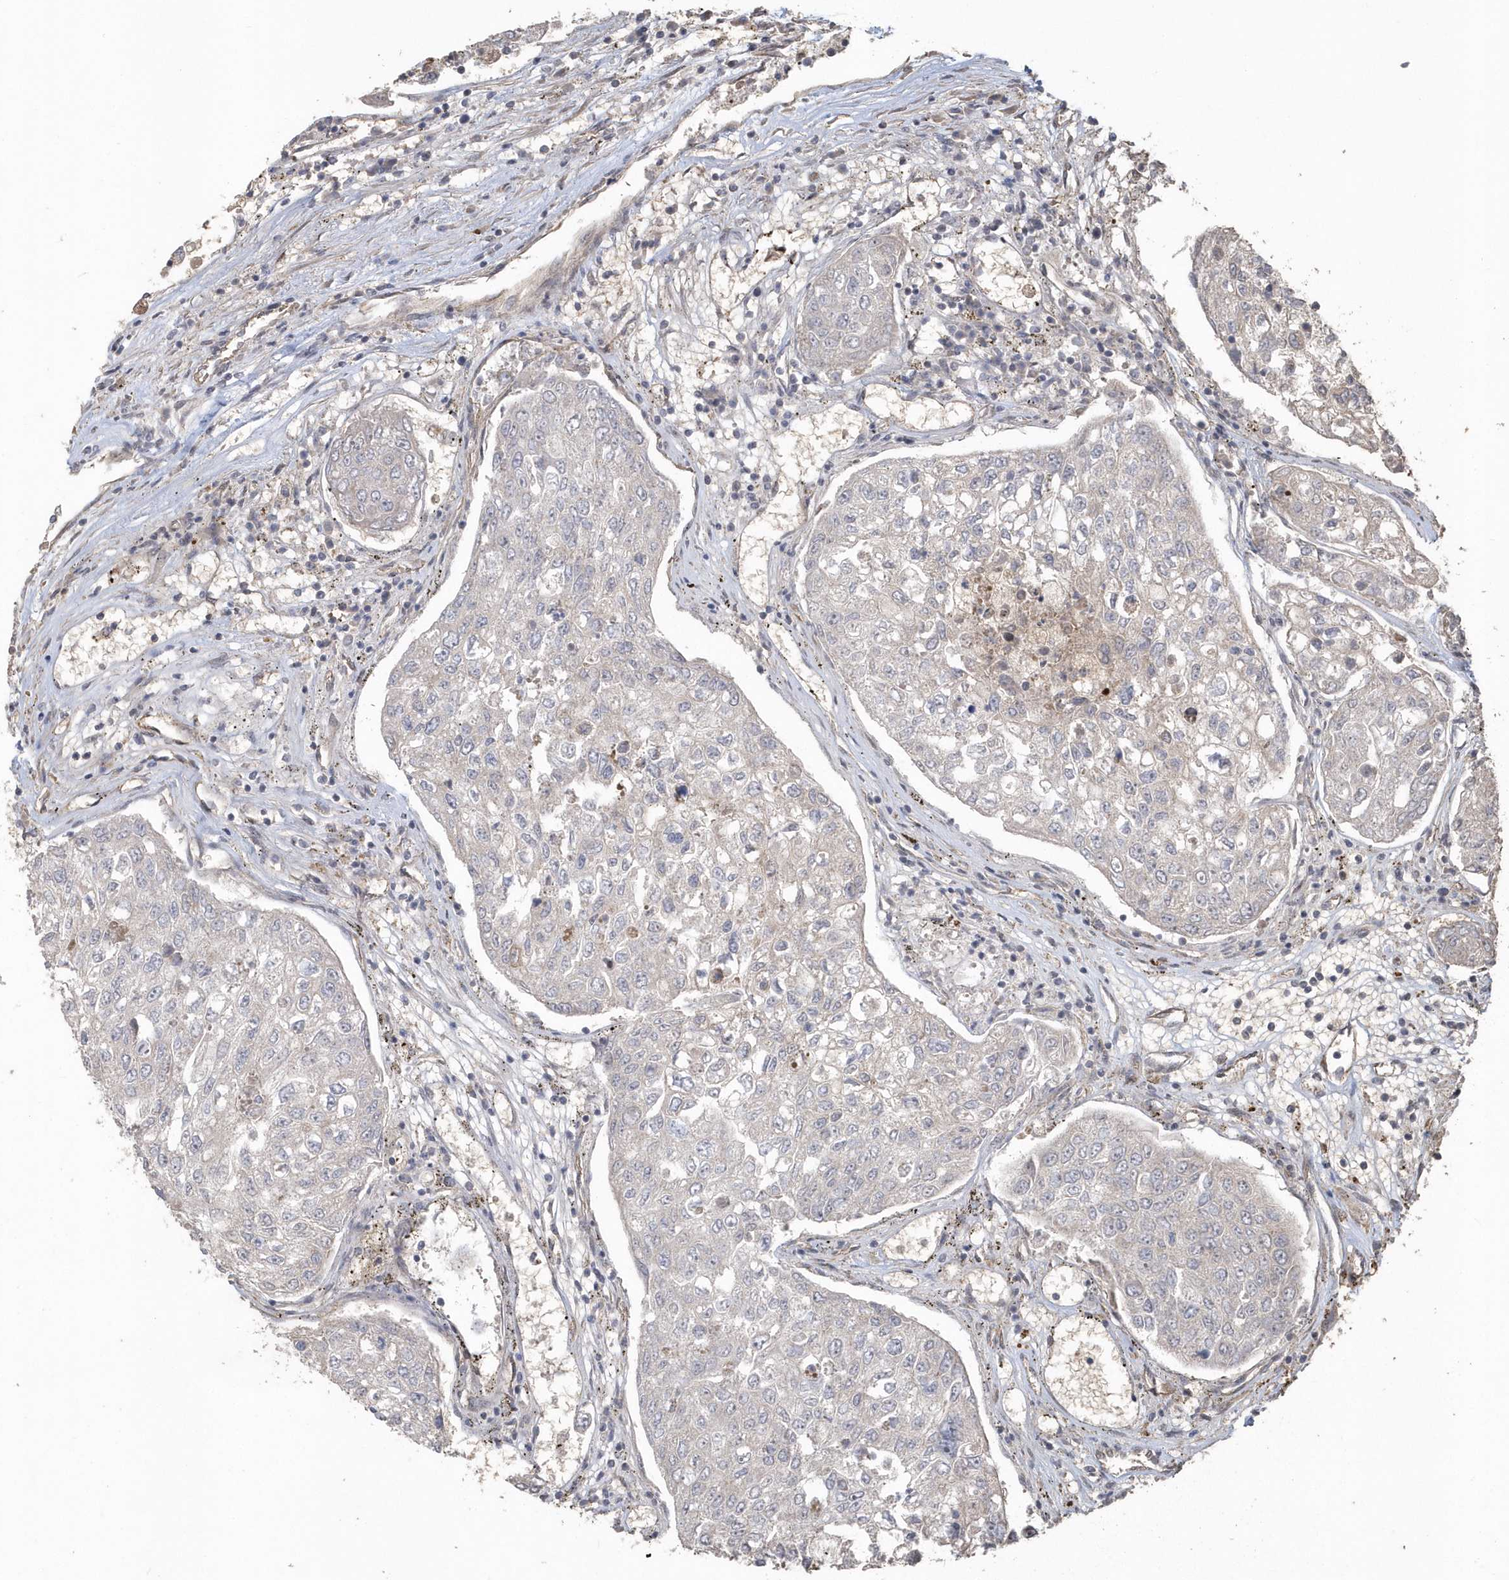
{"staining": {"intensity": "negative", "quantity": "none", "location": "none"}, "tissue": "urothelial cancer", "cell_type": "Tumor cells", "image_type": "cancer", "snomed": [{"axis": "morphology", "description": "Urothelial carcinoma, High grade"}, {"axis": "topography", "description": "Lymph node"}, {"axis": "topography", "description": "Urinary bladder"}], "caption": "Tumor cells show no significant protein expression in urothelial cancer.", "gene": "HERPUD1", "patient": {"sex": "male", "age": 51}}